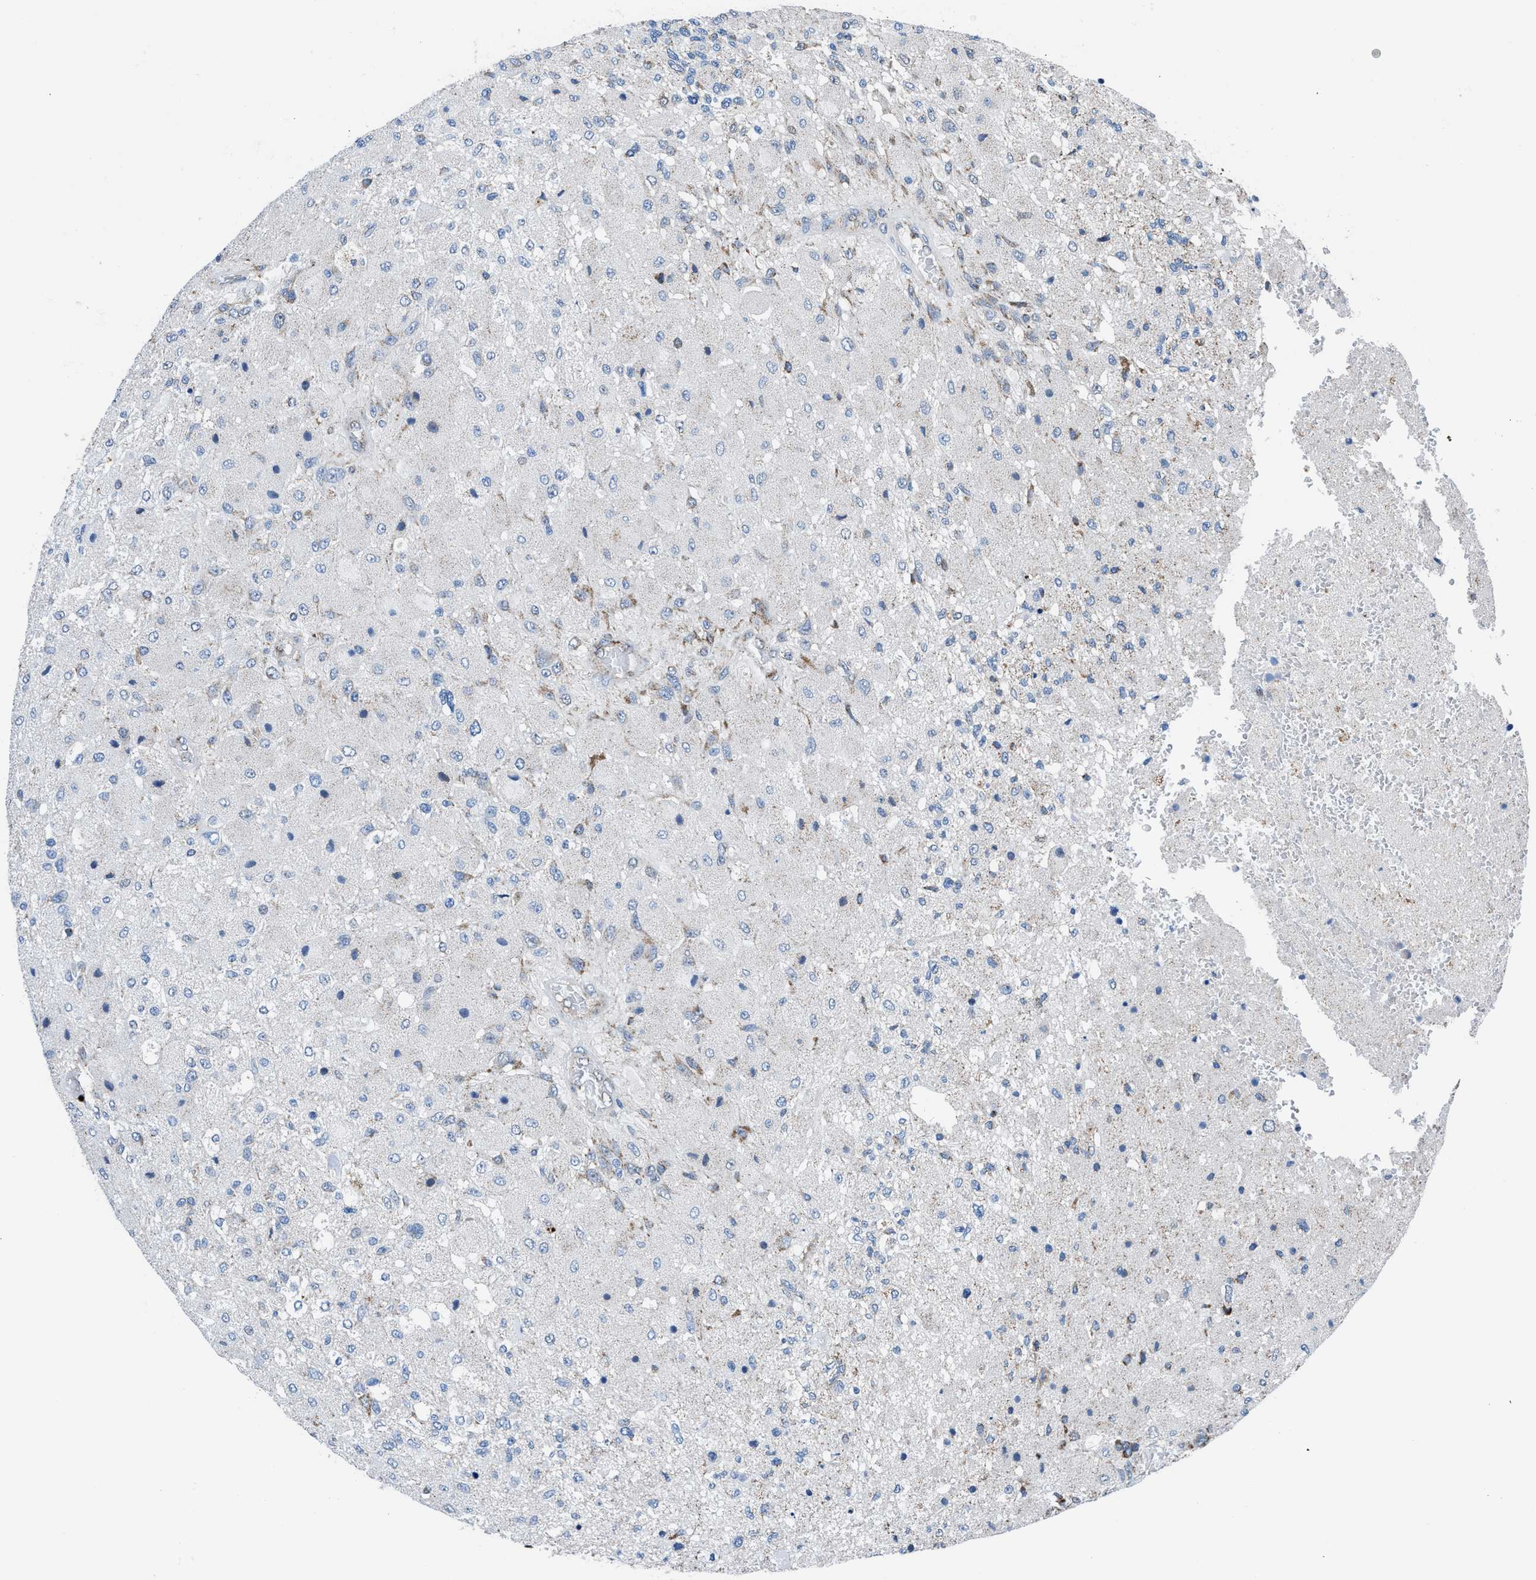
{"staining": {"intensity": "negative", "quantity": "none", "location": "none"}, "tissue": "glioma", "cell_type": "Tumor cells", "image_type": "cancer", "snomed": [{"axis": "morphology", "description": "Normal tissue, NOS"}, {"axis": "morphology", "description": "Glioma, malignant, High grade"}, {"axis": "topography", "description": "Cerebral cortex"}], "caption": "DAB (3,3'-diaminobenzidine) immunohistochemical staining of malignant glioma (high-grade) reveals no significant expression in tumor cells. (Brightfield microscopy of DAB immunohistochemistry at high magnification).", "gene": "LMO2", "patient": {"sex": "male", "age": 77}}